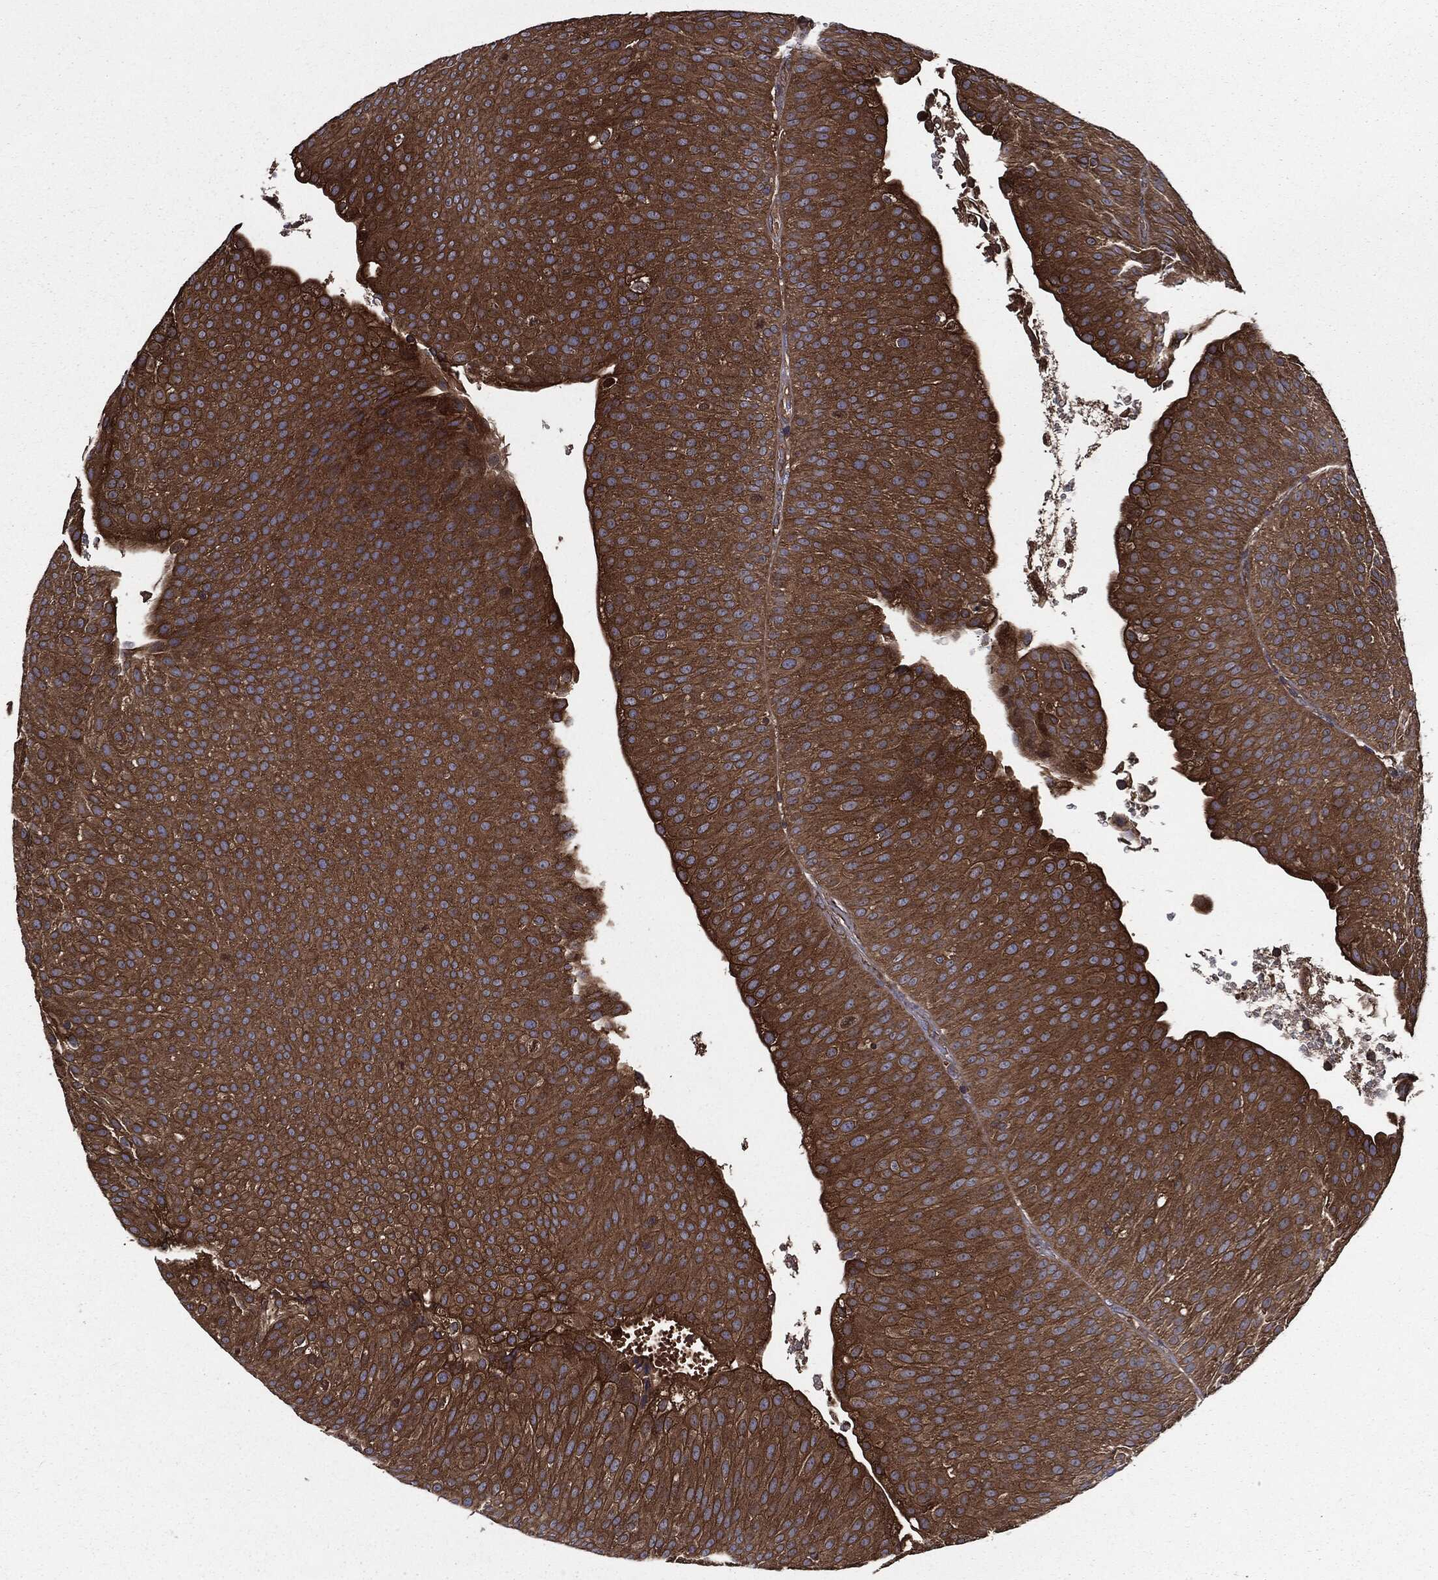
{"staining": {"intensity": "strong", "quantity": ">75%", "location": "cytoplasmic/membranous"}, "tissue": "urothelial cancer", "cell_type": "Tumor cells", "image_type": "cancer", "snomed": [{"axis": "morphology", "description": "Urothelial carcinoma, Low grade"}, {"axis": "topography", "description": "Urinary bladder"}], "caption": "Human urothelial cancer stained for a protein (brown) shows strong cytoplasmic/membranous positive staining in approximately >75% of tumor cells.", "gene": "PDCD6IP", "patient": {"sex": "male", "age": 65}}